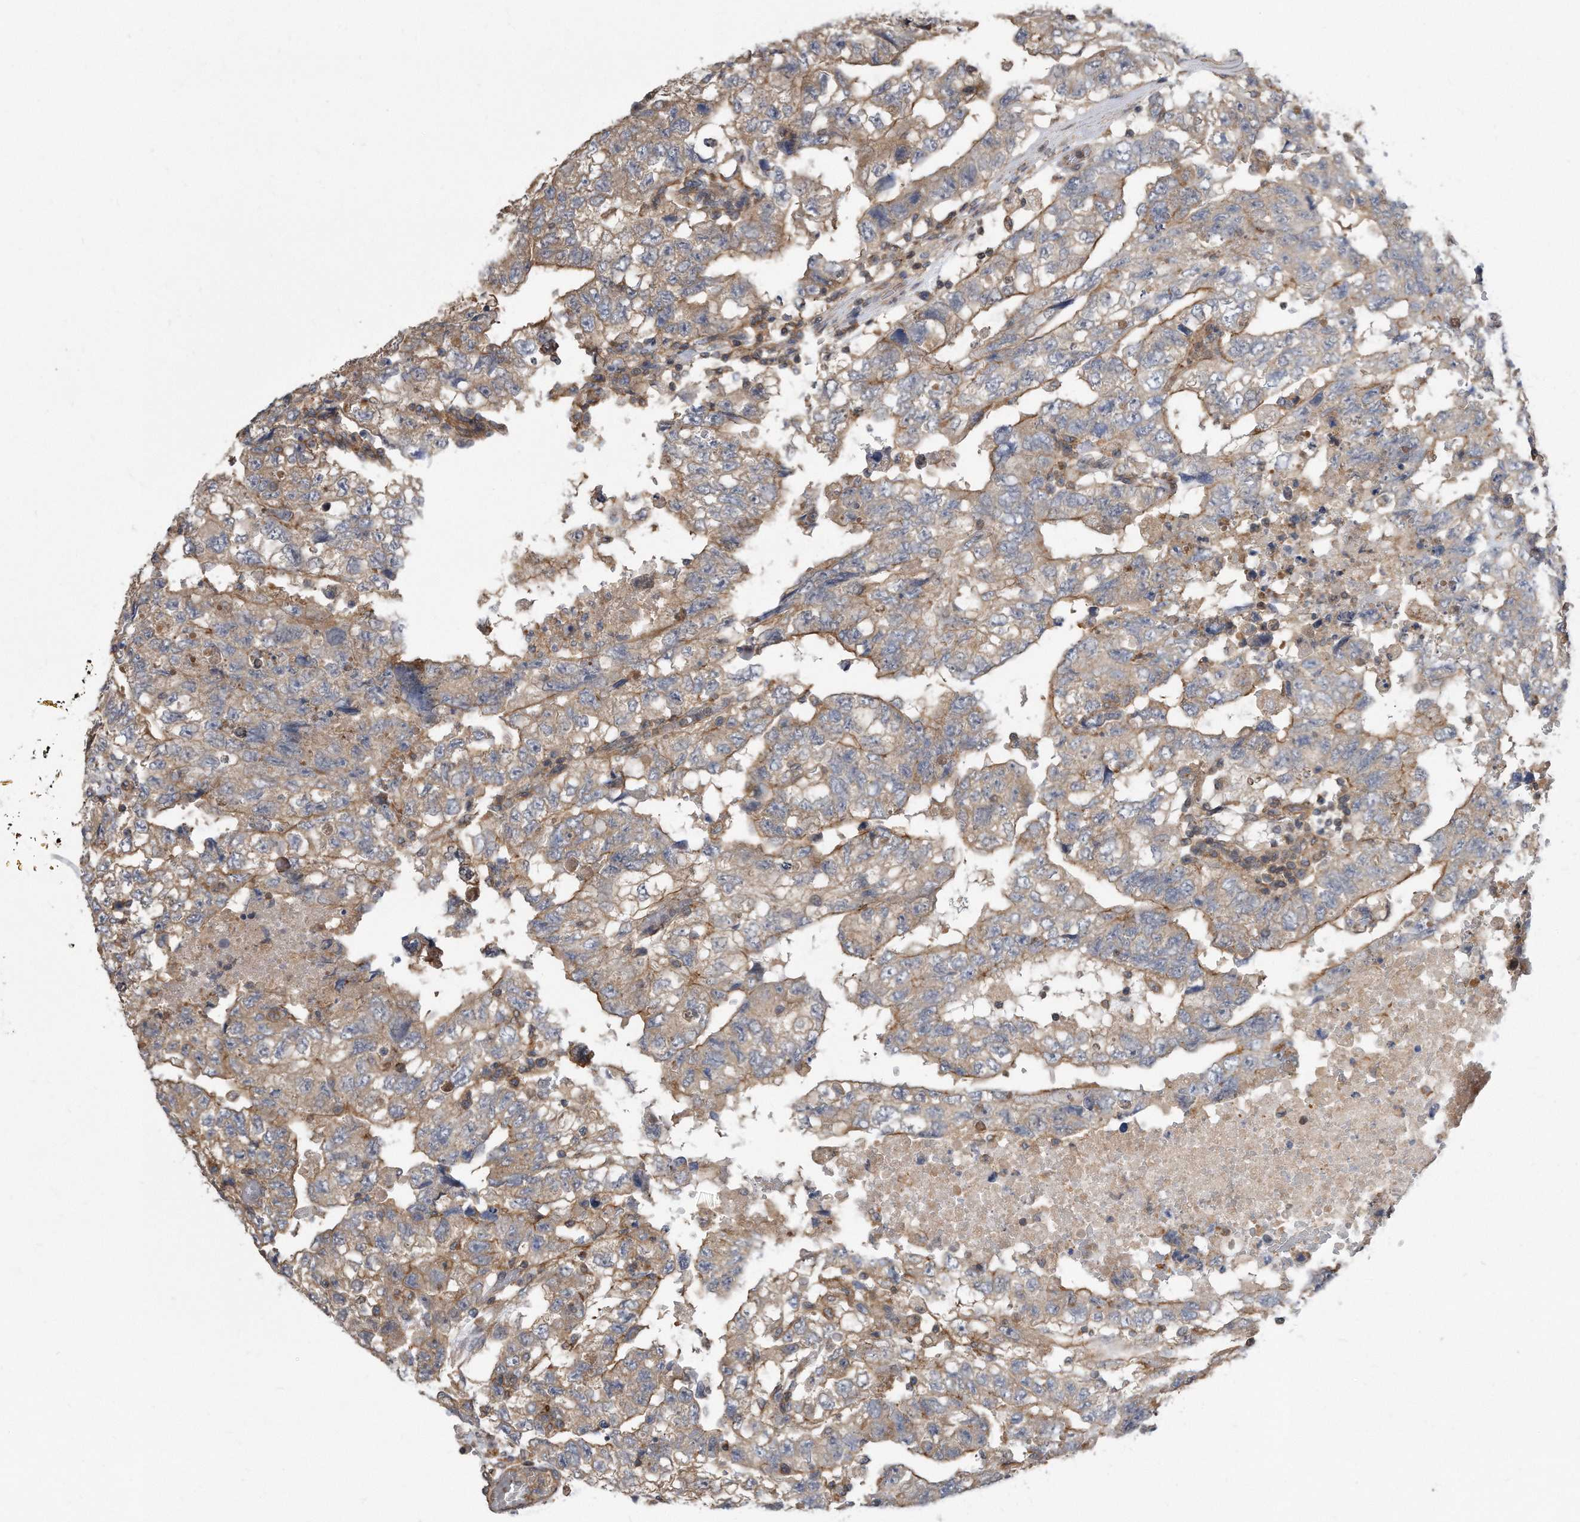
{"staining": {"intensity": "weak", "quantity": "25%-75%", "location": "cytoplasmic/membranous"}, "tissue": "testis cancer", "cell_type": "Tumor cells", "image_type": "cancer", "snomed": [{"axis": "morphology", "description": "Carcinoma, Embryonal, NOS"}, {"axis": "topography", "description": "Testis"}], "caption": "High-magnification brightfield microscopy of testis cancer stained with DAB (brown) and counterstained with hematoxylin (blue). tumor cells exhibit weak cytoplasmic/membranous staining is present in about25%-75% of cells.", "gene": "TCP1", "patient": {"sex": "male", "age": 36}}